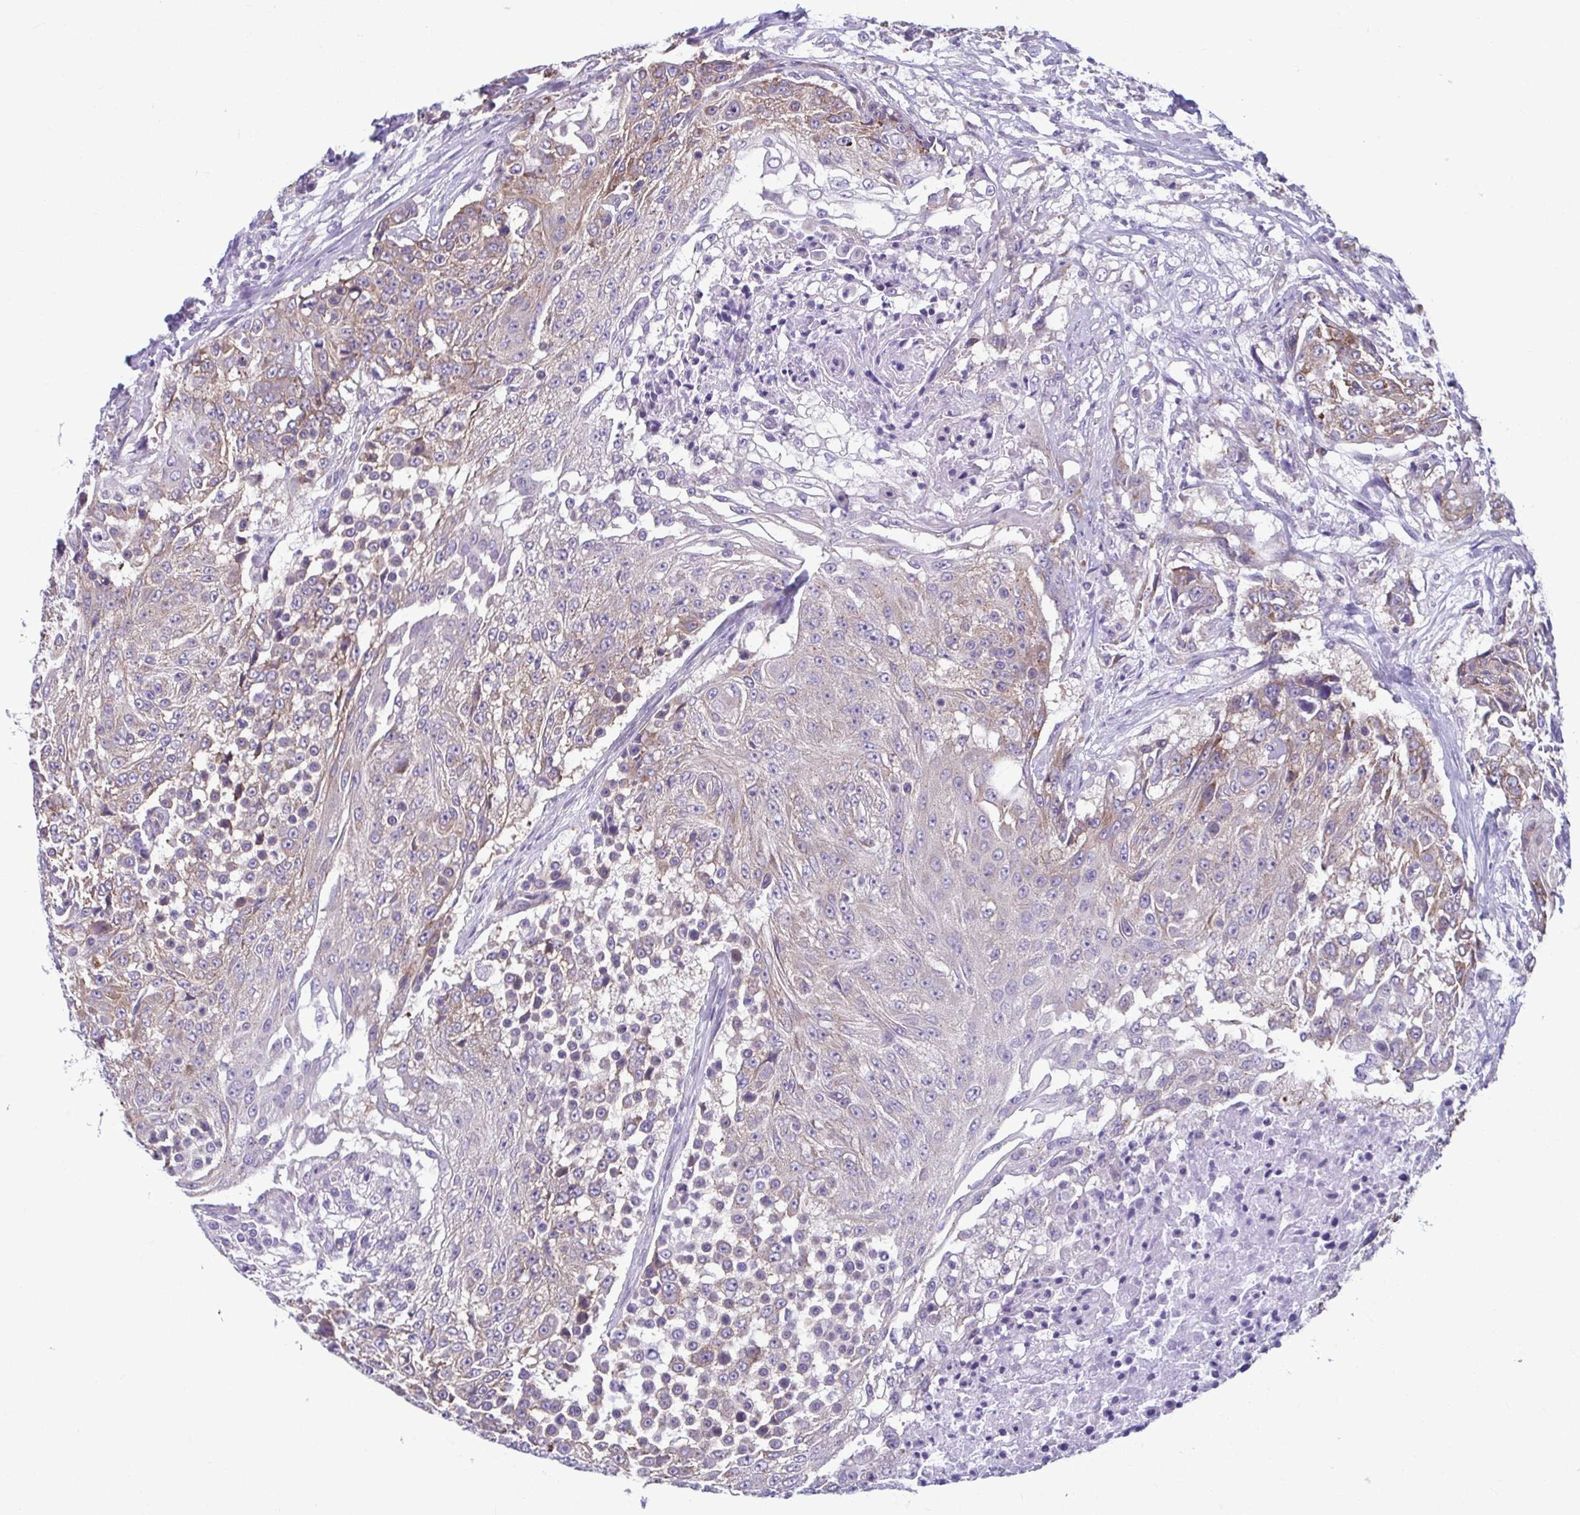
{"staining": {"intensity": "negative", "quantity": "none", "location": "none"}, "tissue": "urothelial cancer", "cell_type": "Tumor cells", "image_type": "cancer", "snomed": [{"axis": "morphology", "description": "Urothelial carcinoma, High grade"}, {"axis": "topography", "description": "Urinary bladder"}], "caption": "The photomicrograph exhibits no staining of tumor cells in urothelial carcinoma (high-grade).", "gene": "TMEM108", "patient": {"sex": "female", "age": 63}}